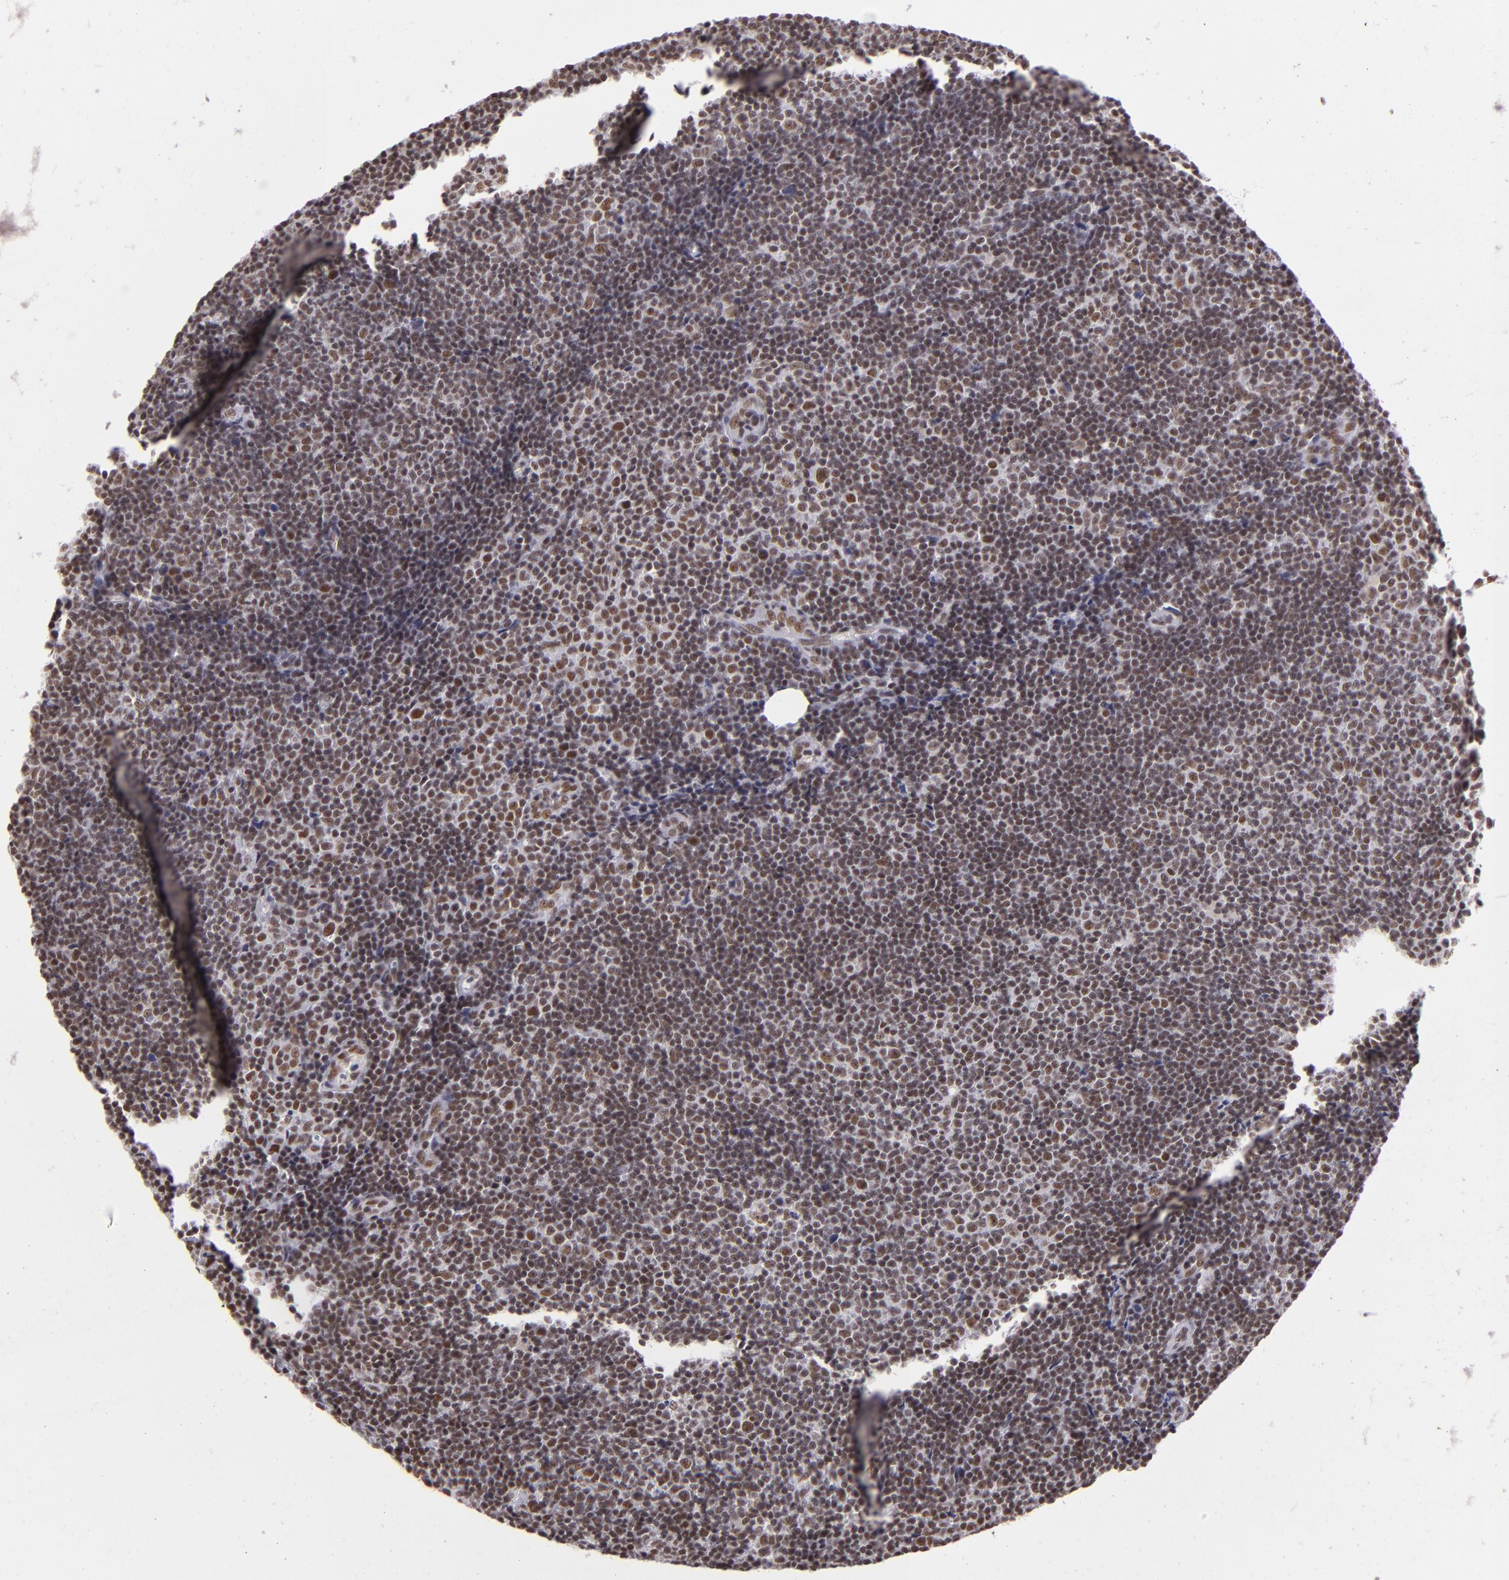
{"staining": {"intensity": "weak", "quantity": ">75%", "location": "nuclear"}, "tissue": "lymphoma", "cell_type": "Tumor cells", "image_type": "cancer", "snomed": [{"axis": "morphology", "description": "Malignant lymphoma, non-Hodgkin's type, Low grade"}, {"axis": "topography", "description": "Lymph node"}], "caption": "Protein staining of lymphoma tissue shows weak nuclear positivity in approximately >75% of tumor cells.", "gene": "BRD8", "patient": {"sex": "male", "age": 49}}